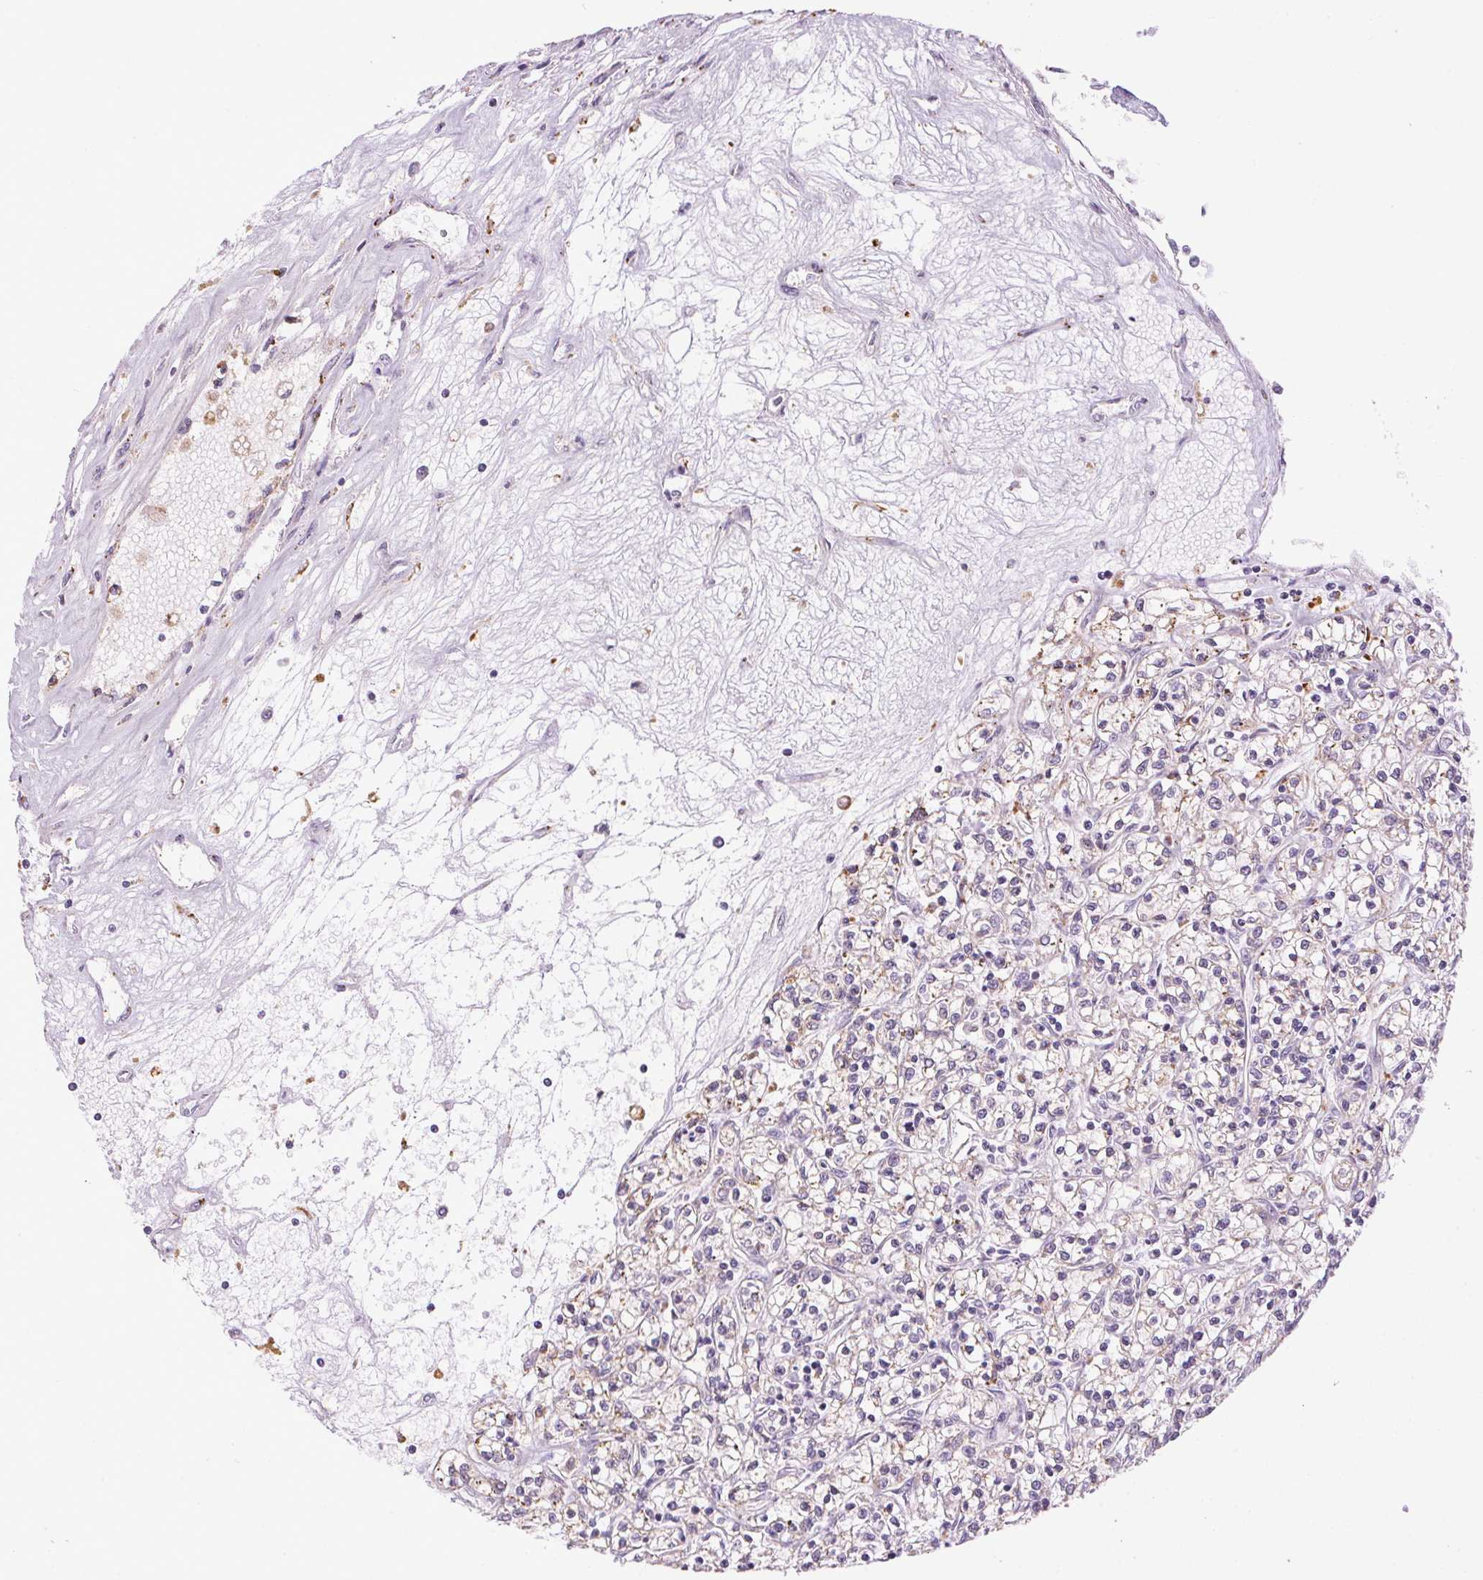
{"staining": {"intensity": "weak", "quantity": ">75%", "location": "cytoplasmic/membranous"}, "tissue": "renal cancer", "cell_type": "Tumor cells", "image_type": "cancer", "snomed": [{"axis": "morphology", "description": "Adenocarcinoma, NOS"}, {"axis": "topography", "description": "Kidney"}], "caption": "Renal cancer (adenocarcinoma) stained with a protein marker exhibits weak staining in tumor cells.", "gene": "ADH5", "patient": {"sex": "female", "age": 59}}